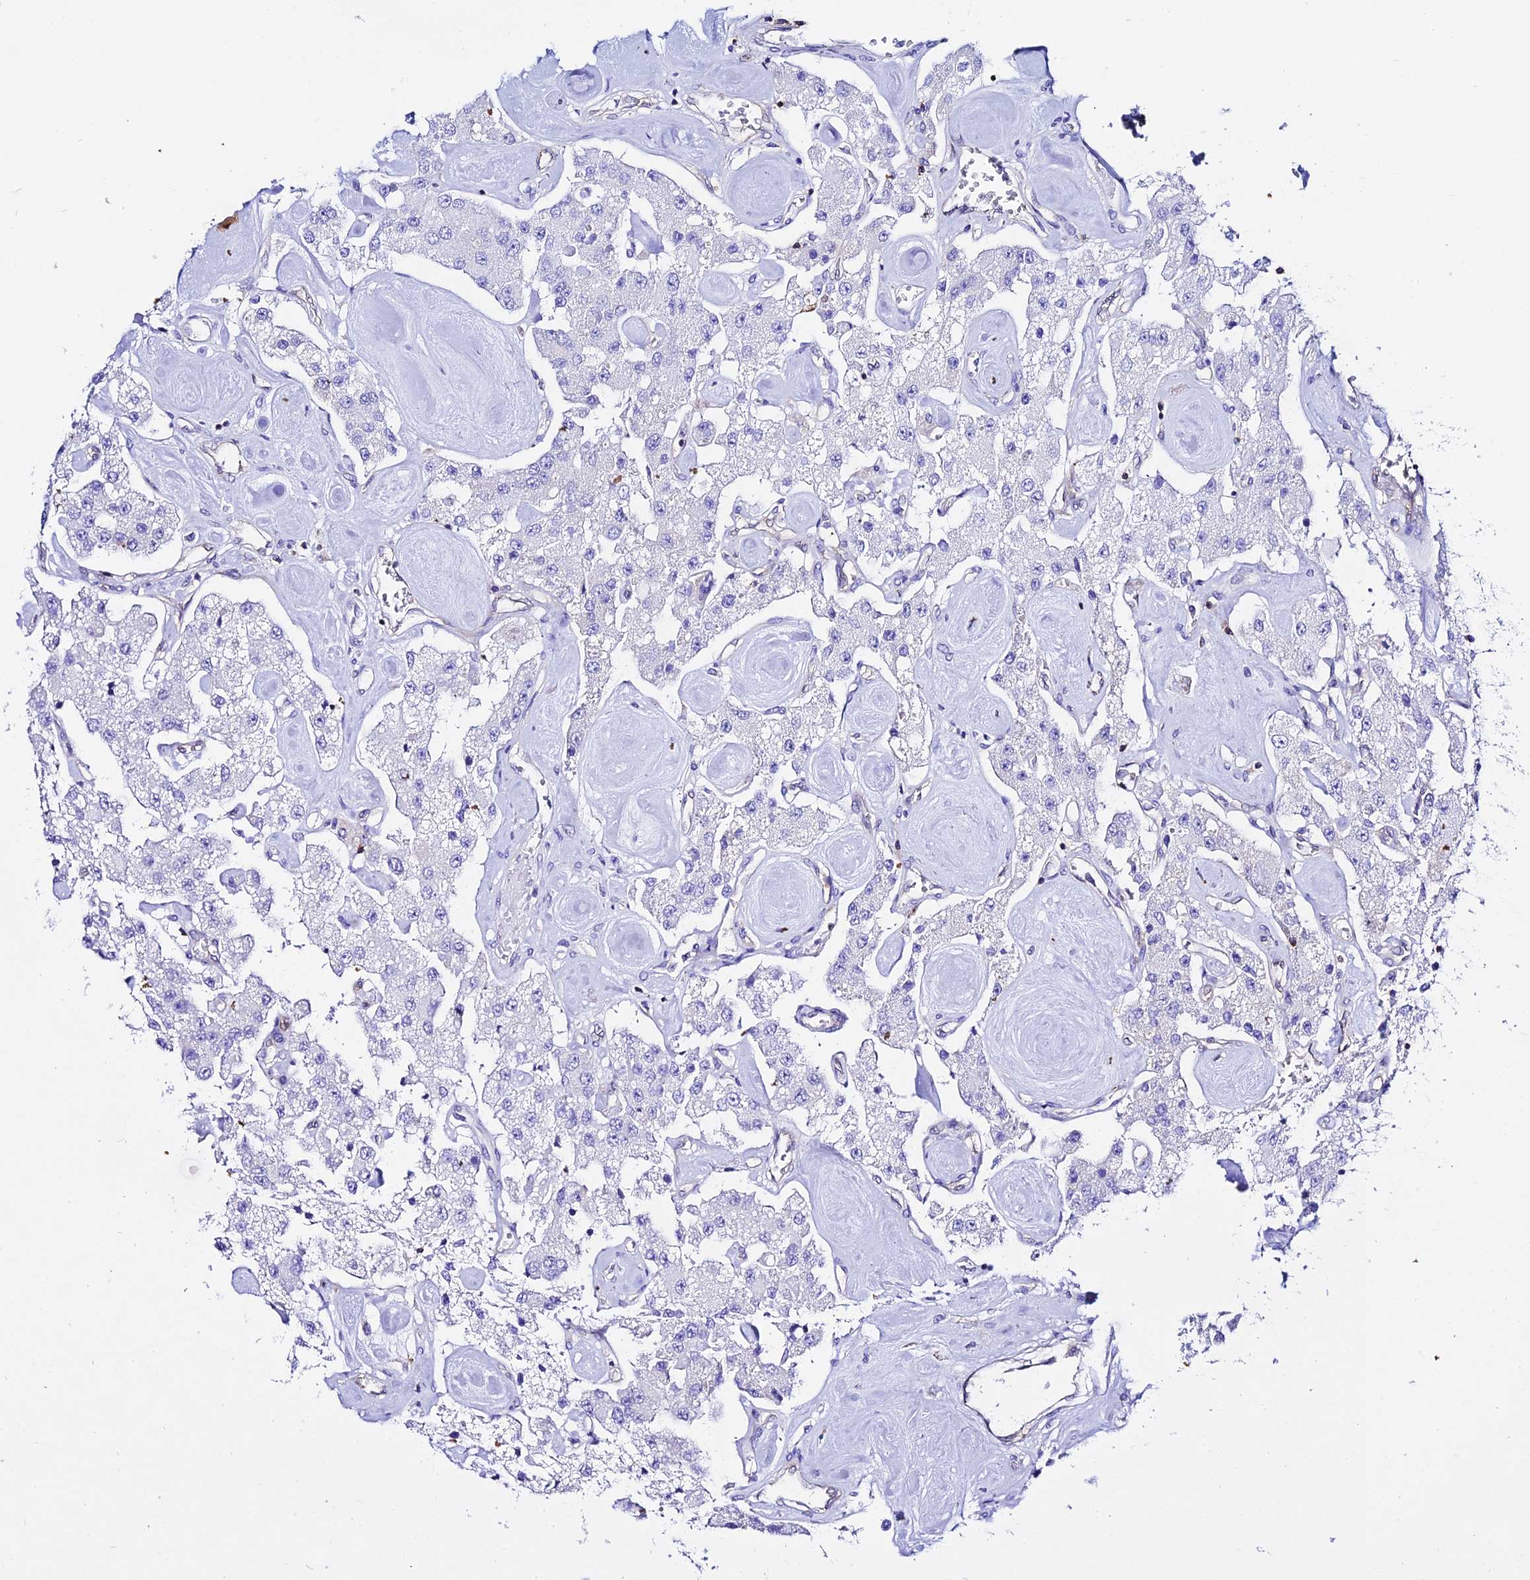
{"staining": {"intensity": "negative", "quantity": "none", "location": "none"}, "tissue": "carcinoid", "cell_type": "Tumor cells", "image_type": "cancer", "snomed": [{"axis": "morphology", "description": "Carcinoid, malignant, NOS"}, {"axis": "topography", "description": "Pancreas"}], "caption": "This is a photomicrograph of immunohistochemistry staining of malignant carcinoid, which shows no positivity in tumor cells.", "gene": "S100A16", "patient": {"sex": "male", "age": 41}}